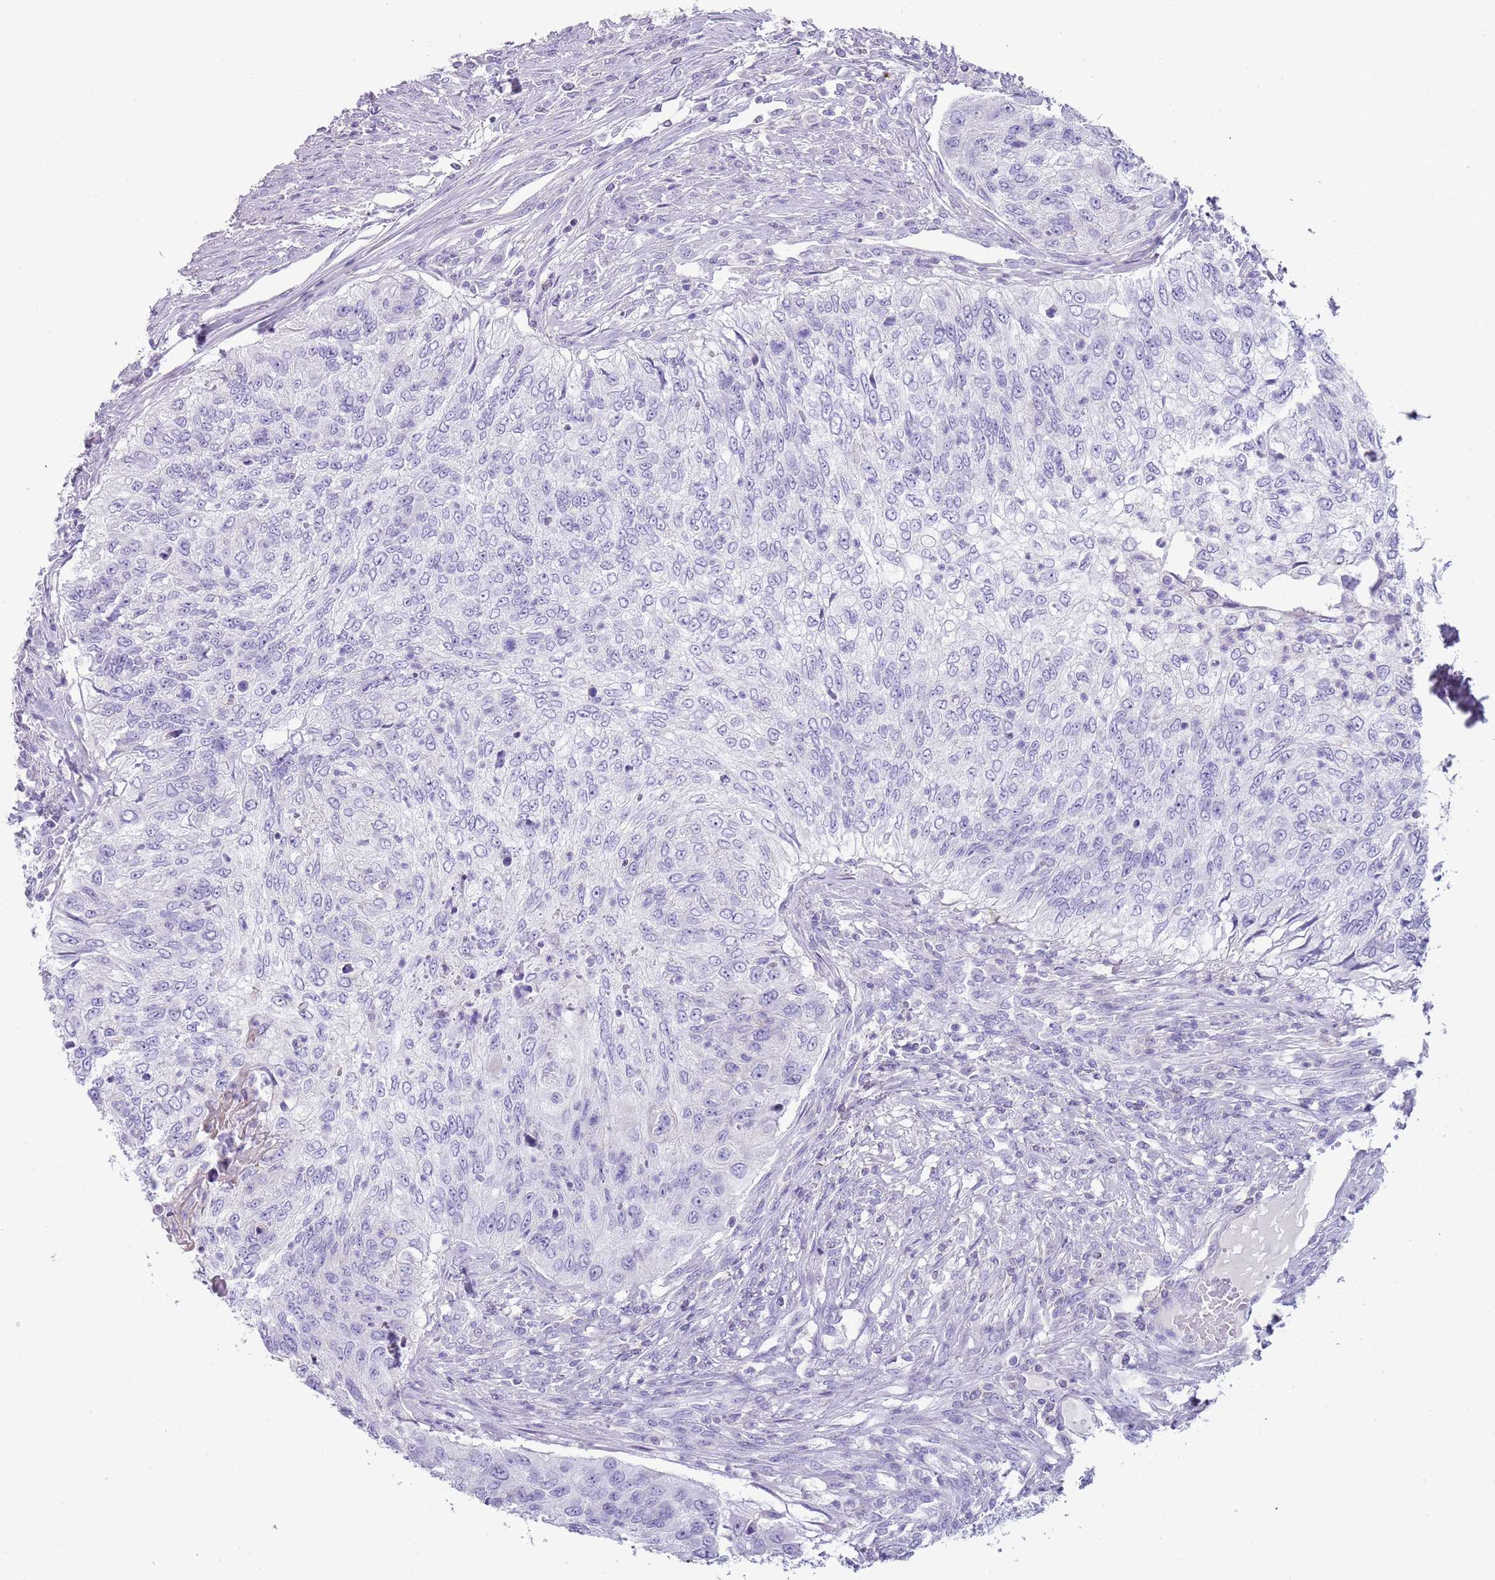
{"staining": {"intensity": "negative", "quantity": "none", "location": "none"}, "tissue": "urothelial cancer", "cell_type": "Tumor cells", "image_type": "cancer", "snomed": [{"axis": "morphology", "description": "Urothelial carcinoma, High grade"}, {"axis": "topography", "description": "Urinary bladder"}], "caption": "Tumor cells are negative for brown protein staining in urothelial cancer.", "gene": "NBPF20", "patient": {"sex": "female", "age": 60}}